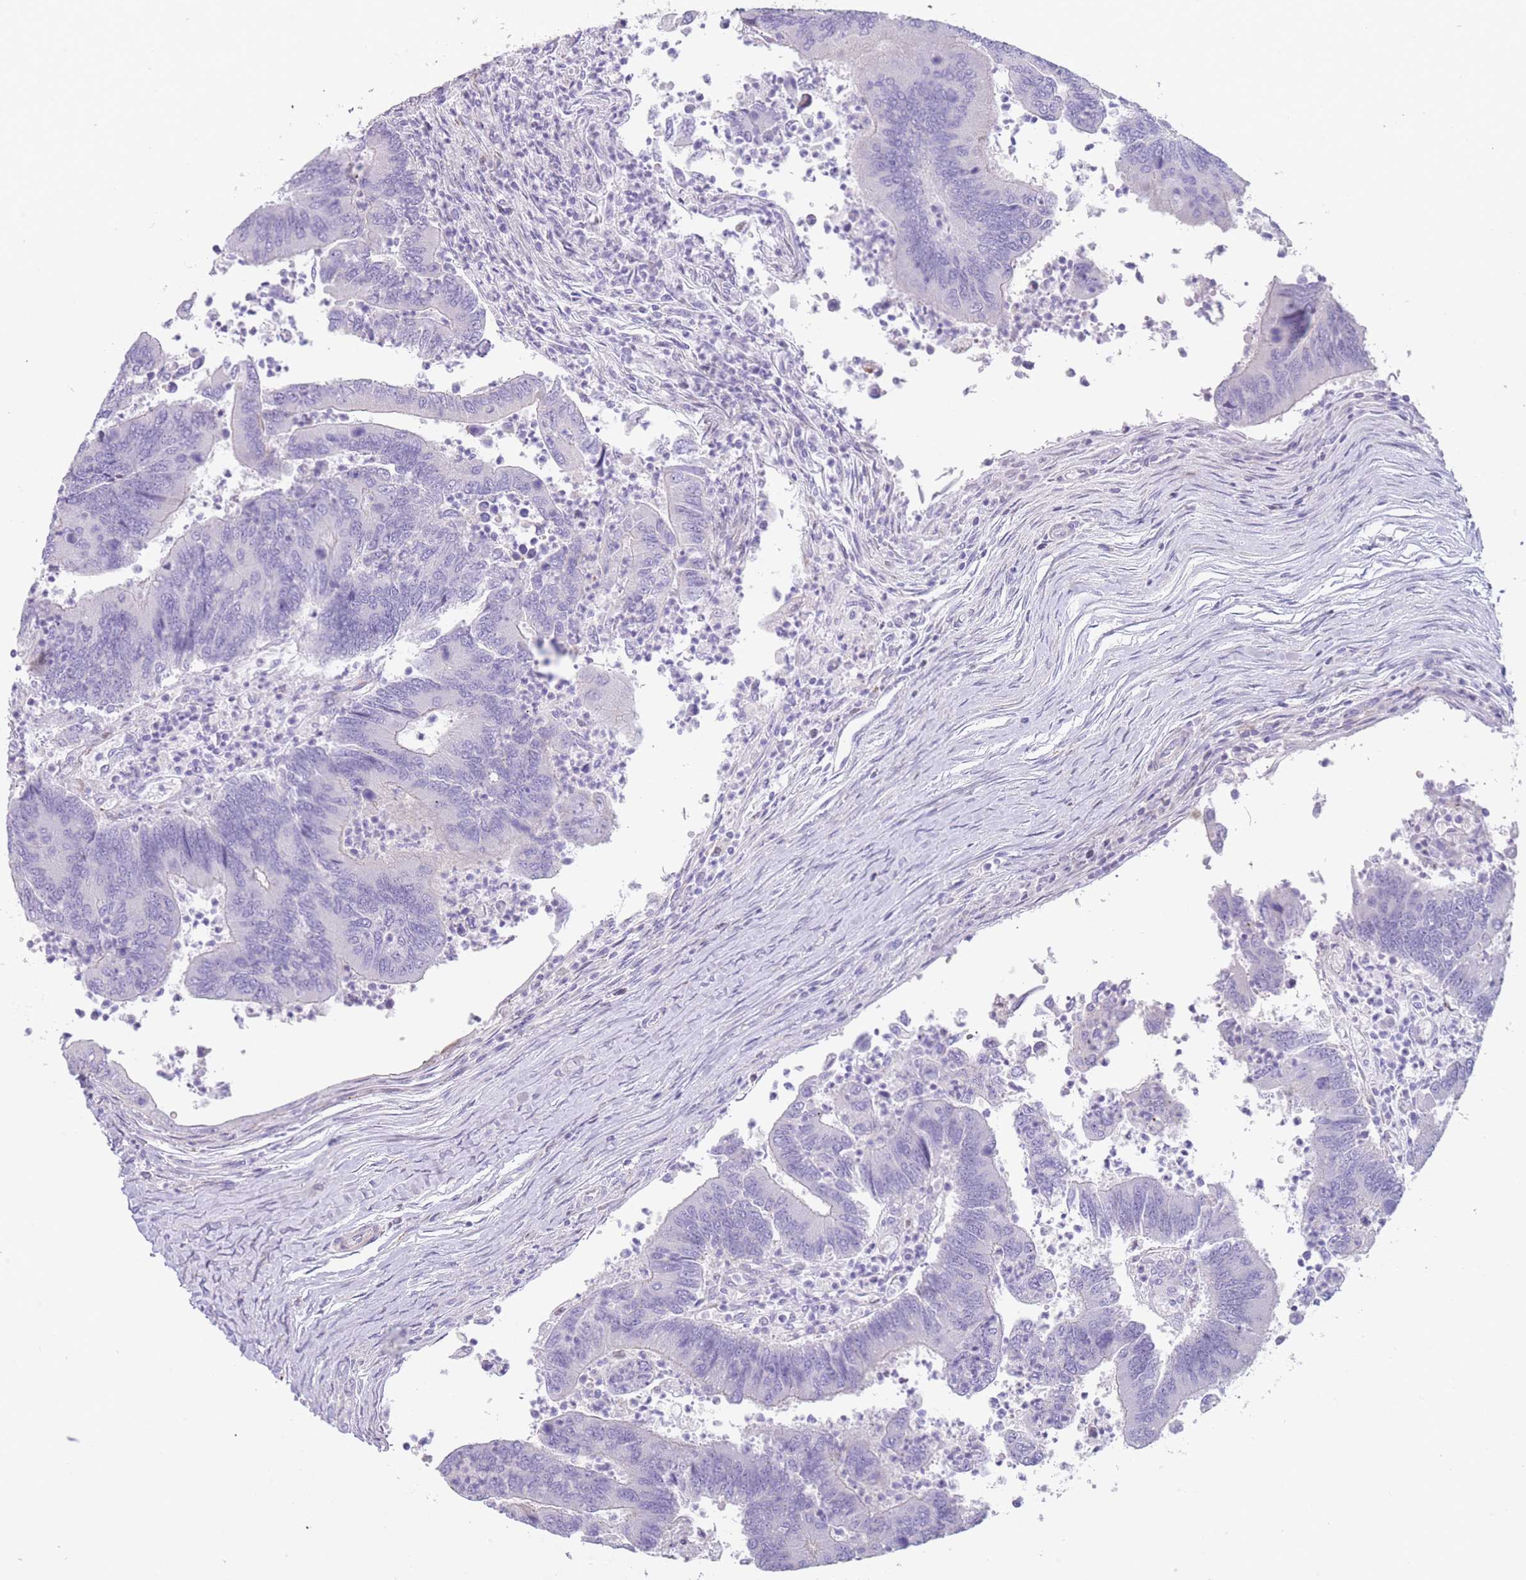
{"staining": {"intensity": "negative", "quantity": "none", "location": "none"}, "tissue": "colorectal cancer", "cell_type": "Tumor cells", "image_type": "cancer", "snomed": [{"axis": "morphology", "description": "Adenocarcinoma, NOS"}, {"axis": "topography", "description": "Colon"}], "caption": "Human colorectal cancer stained for a protein using immunohistochemistry shows no expression in tumor cells.", "gene": "IMPG1", "patient": {"sex": "female", "age": 67}}